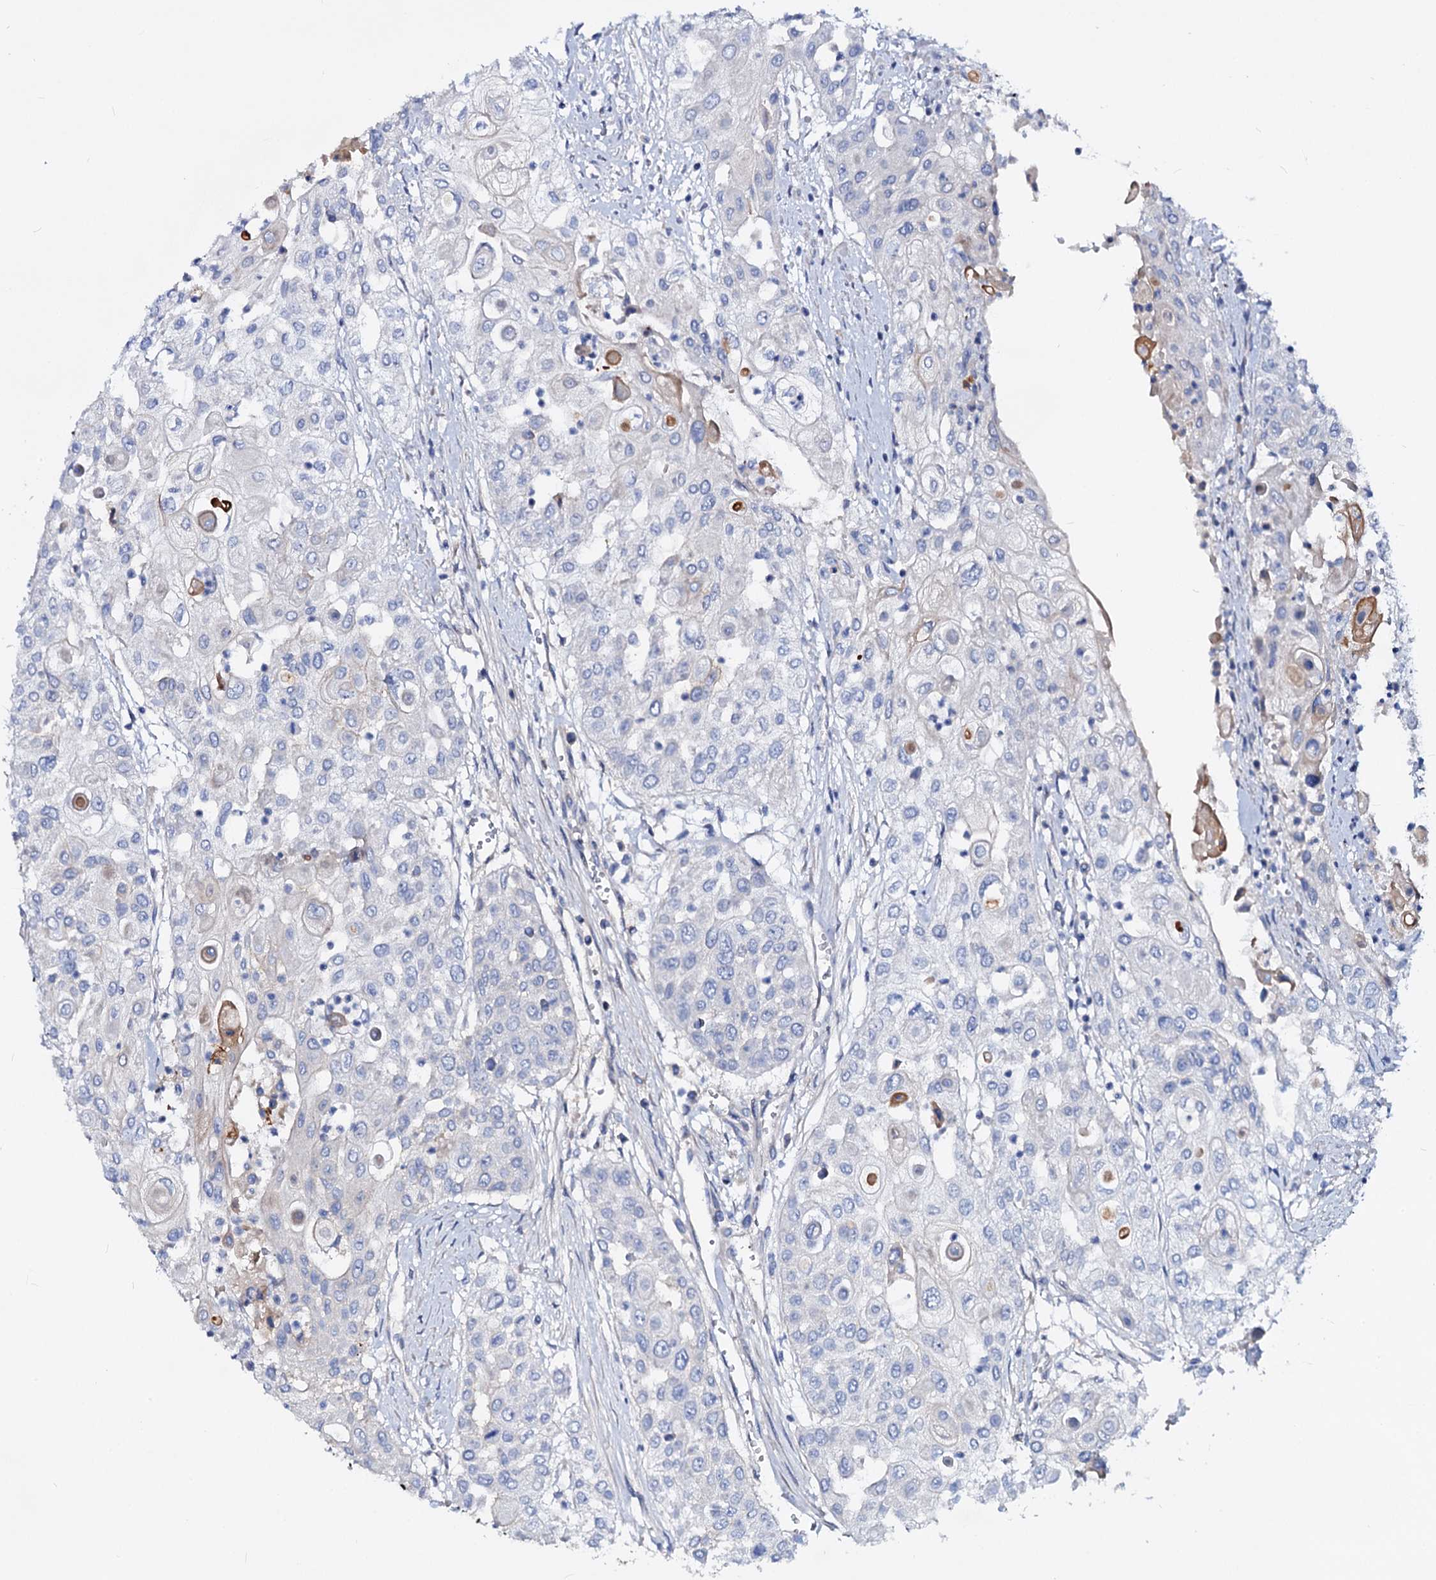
{"staining": {"intensity": "moderate", "quantity": "<25%", "location": "cytoplasmic/membranous"}, "tissue": "urothelial cancer", "cell_type": "Tumor cells", "image_type": "cancer", "snomed": [{"axis": "morphology", "description": "Urothelial carcinoma, High grade"}, {"axis": "topography", "description": "Urinary bladder"}], "caption": "Immunohistochemistry (DAB (3,3'-diaminobenzidine)) staining of human urothelial carcinoma (high-grade) shows moderate cytoplasmic/membranous protein positivity in about <25% of tumor cells. (brown staining indicates protein expression, while blue staining denotes nuclei).", "gene": "DYDC2", "patient": {"sex": "female", "age": 79}}